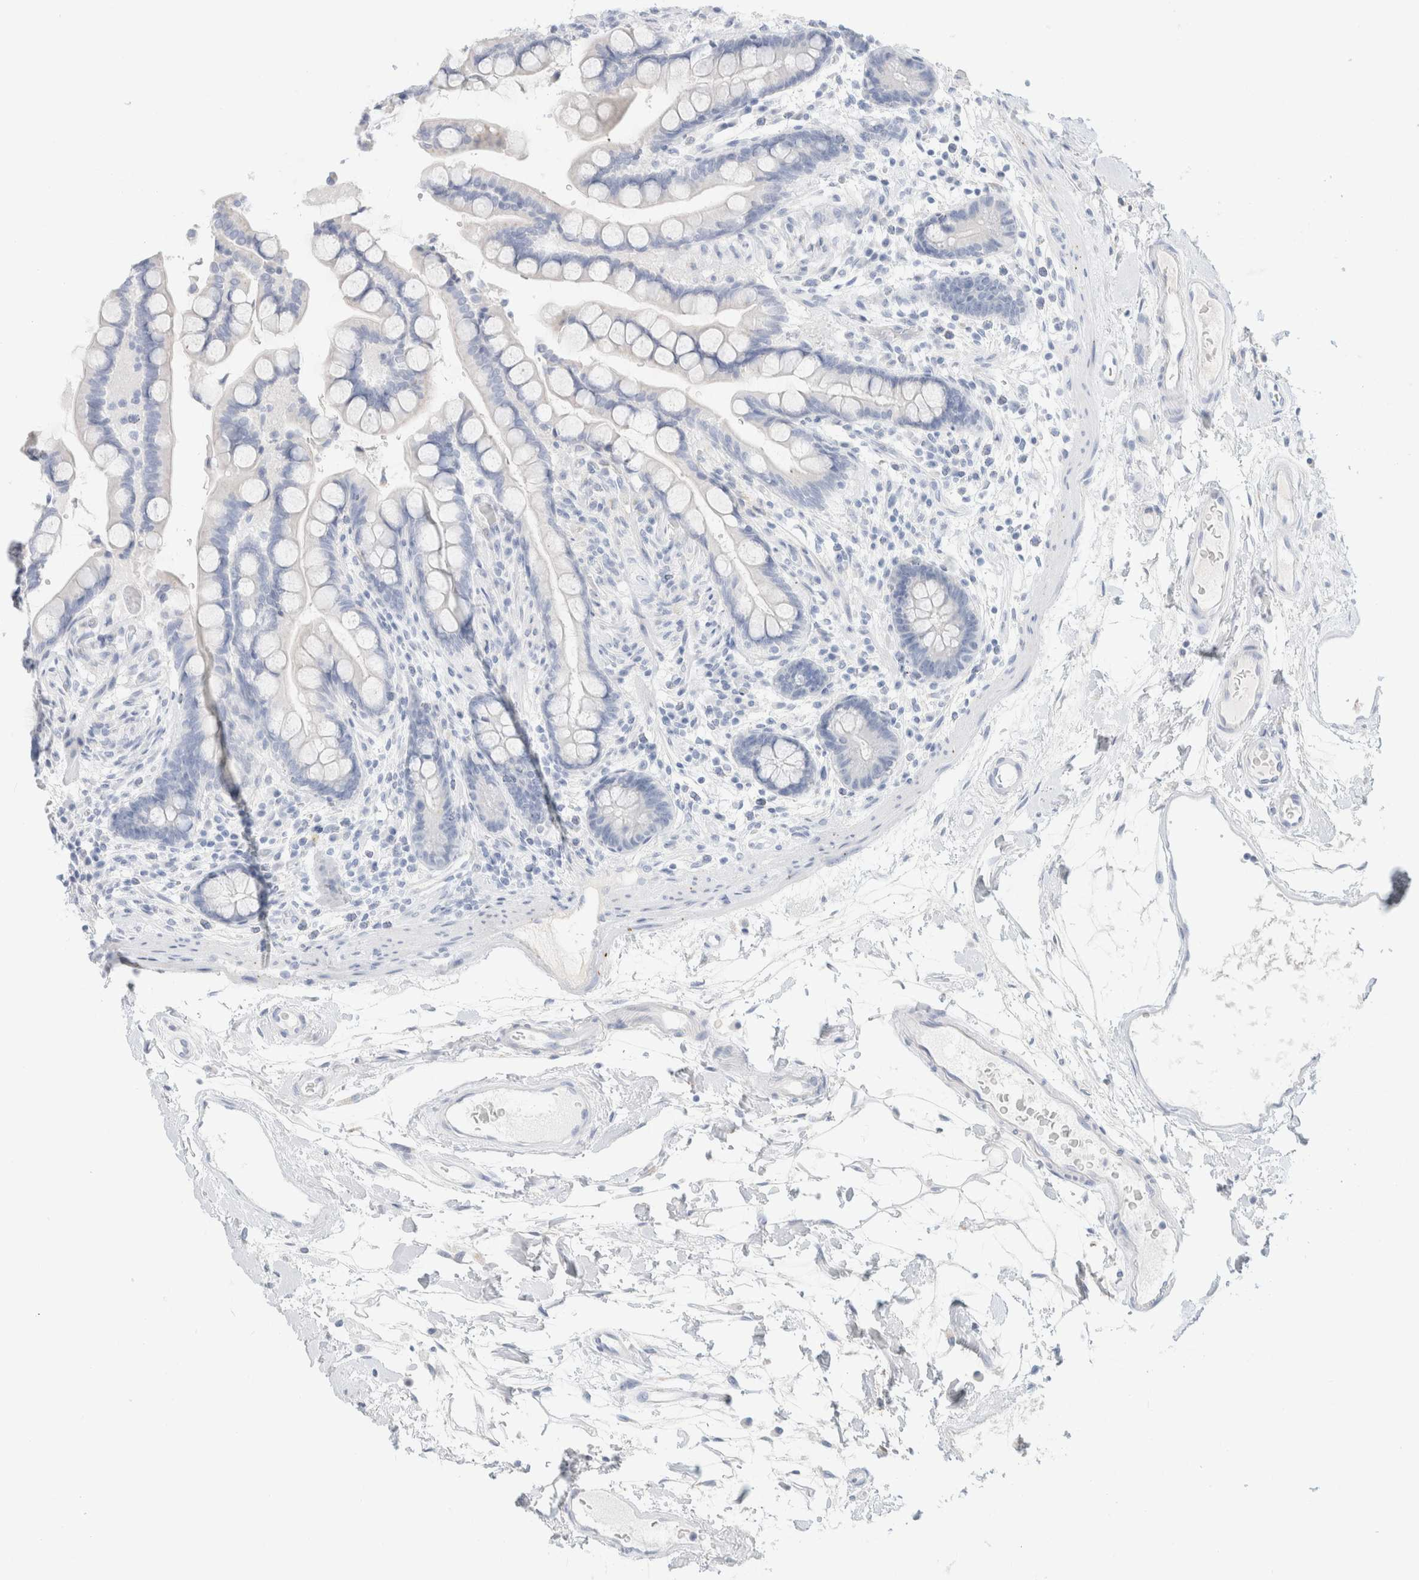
{"staining": {"intensity": "negative", "quantity": "none", "location": "none"}, "tissue": "colon", "cell_type": "Endothelial cells", "image_type": "normal", "snomed": [{"axis": "morphology", "description": "Normal tissue, NOS"}, {"axis": "topography", "description": "Colon"}], "caption": "Immunohistochemistry of unremarkable colon reveals no positivity in endothelial cells.", "gene": "CPQ", "patient": {"sex": "male", "age": 73}}